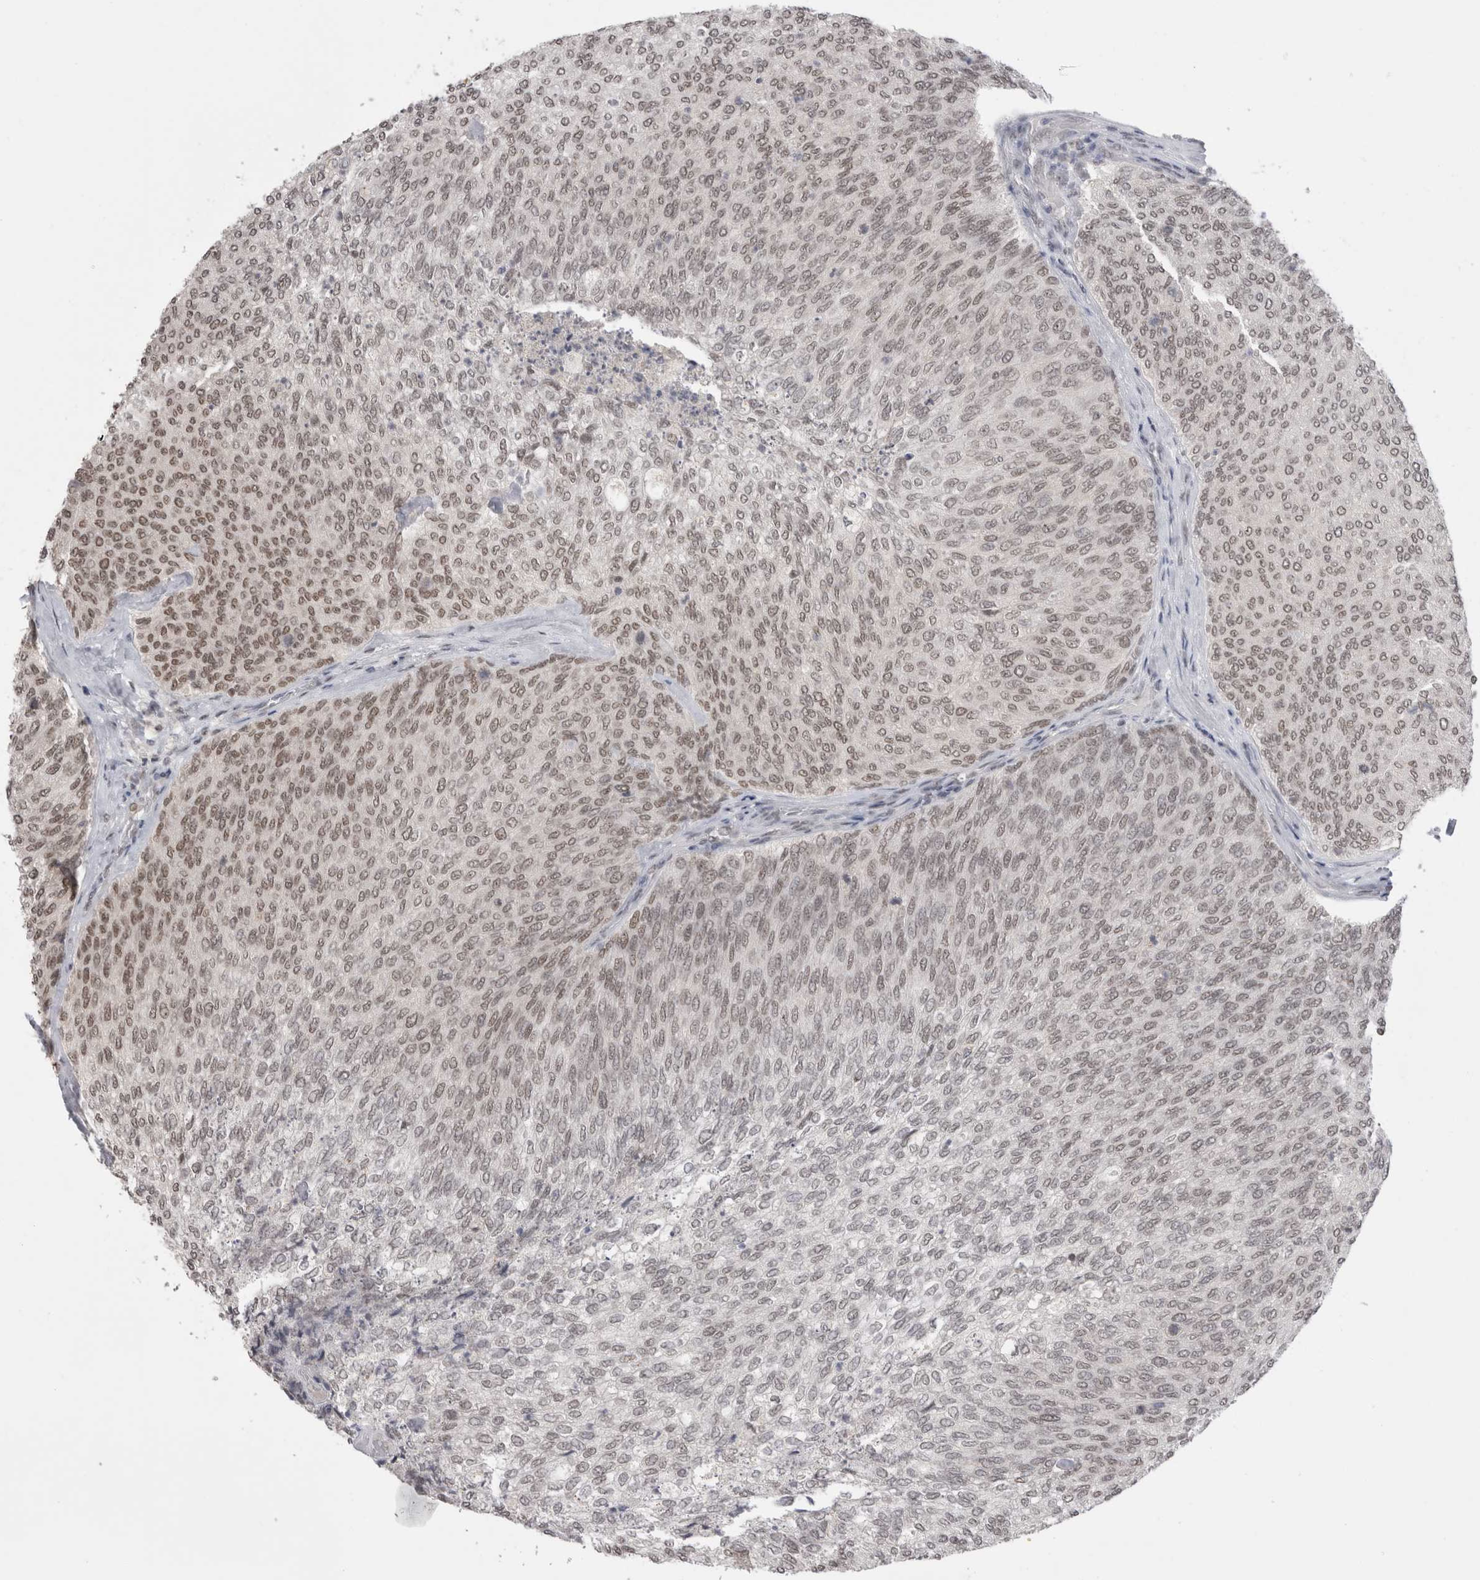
{"staining": {"intensity": "moderate", "quantity": "<25%", "location": "nuclear"}, "tissue": "urothelial cancer", "cell_type": "Tumor cells", "image_type": "cancer", "snomed": [{"axis": "morphology", "description": "Urothelial carcinoma, Low grade"}, {"axis": "topography", "description": "Urinary bladder"}], "caption": "Low-grade urothelial carcinoma tissue shows moderate nuclear positivity in about <25% of tumor cells", "gene": "DAXX", "patient": {"sex": "female", "age": 79}}